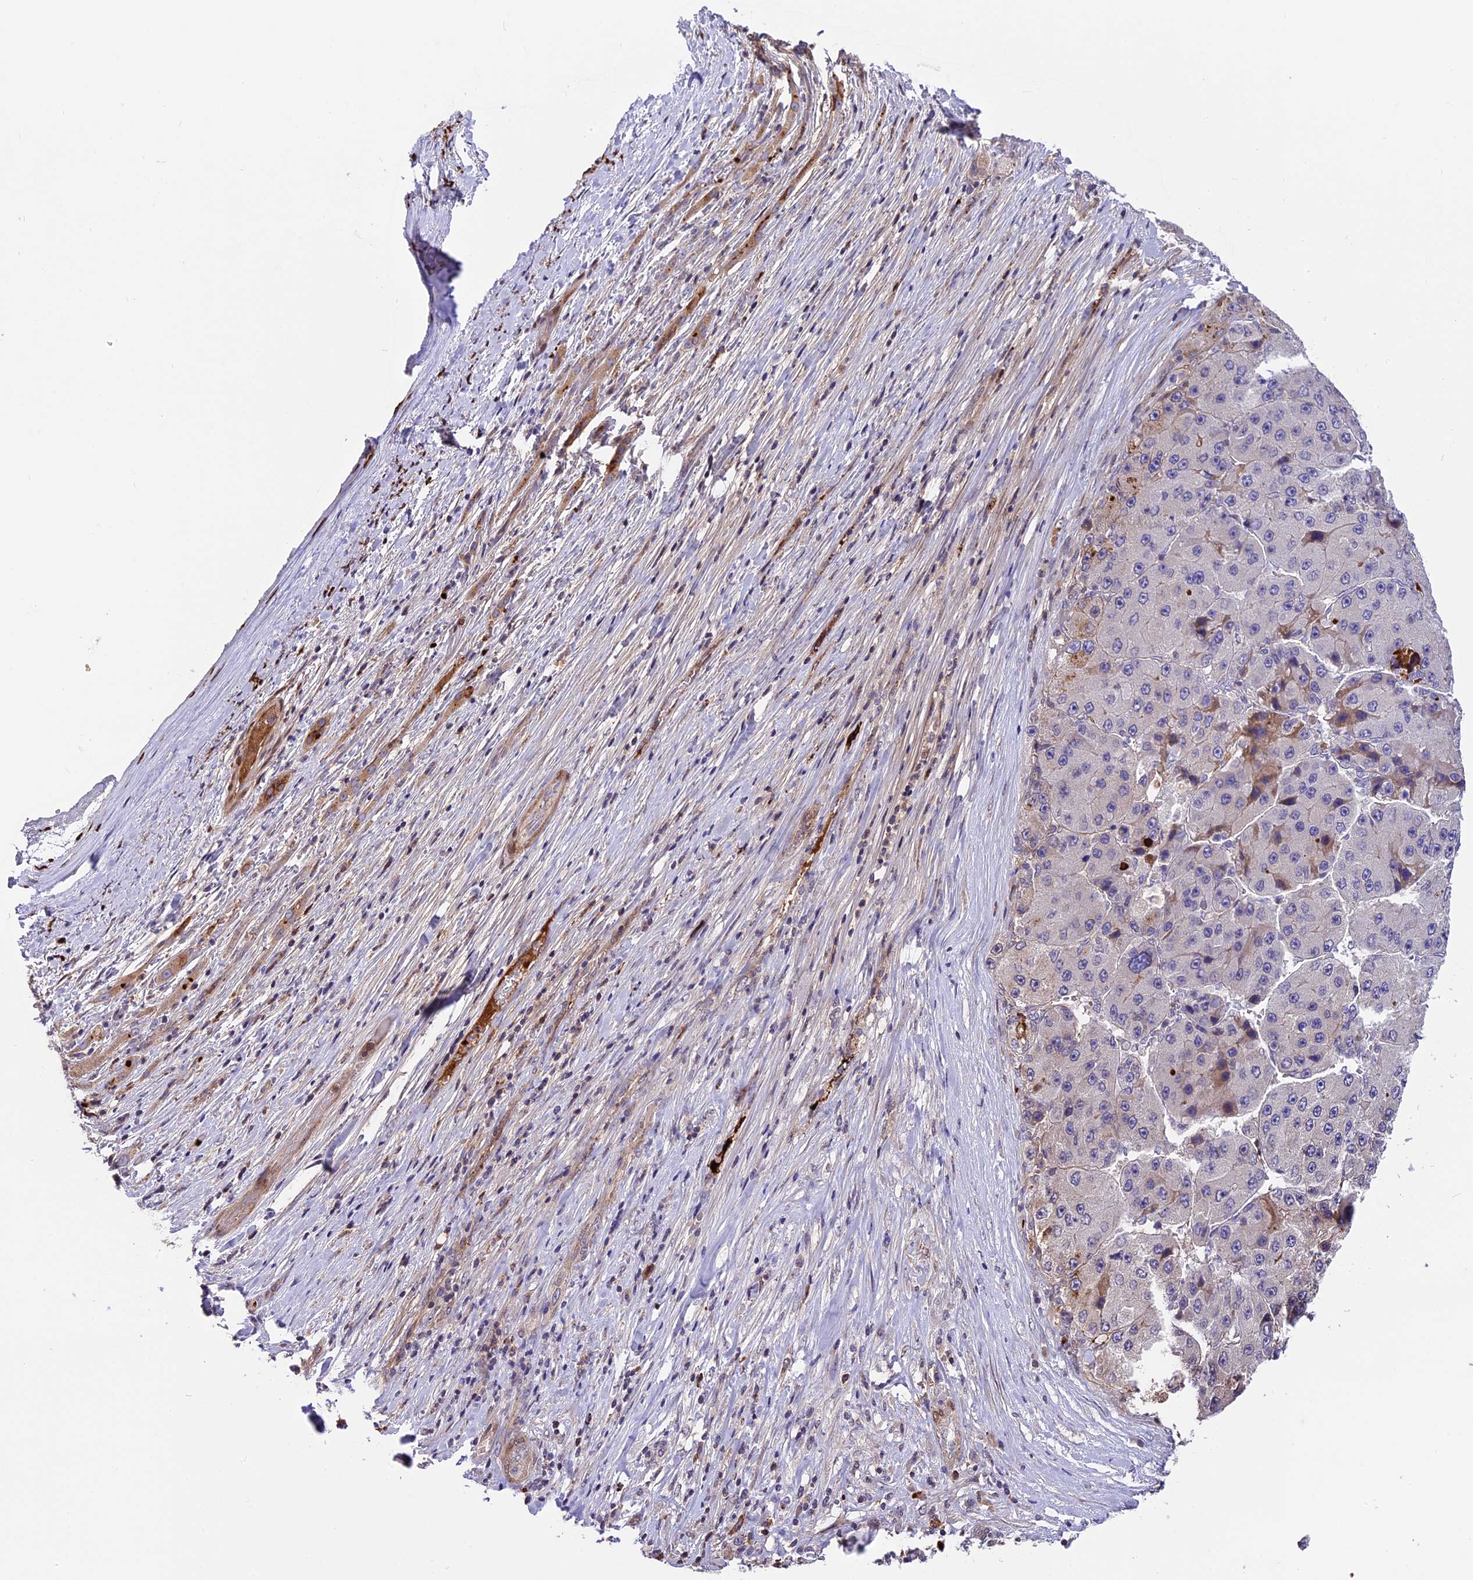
{"staining": {"intensity": "moderate", "quantity": "<25%", "location": "cytoplasmic/membranous"}, "tissue": "liver cancer", "cell_type": "Tumor cells", "image_type": "cancer", "snomed": [{"axis": "morphology", "description": "Carcinoma, Hepatocellular, NOS"}, {"axis": "topography", "description": "Liver"}], "caption": "Immunohistochemistry histopathology image of neoplastic tissue: human hepatocellular carcinoma (liver) stained using immunohistochemistry exhibits low levels of moderate protein expression localized specifically in the cytoplasmic/membranous of tumor cells, appearing as a cytoplasmic/membranous brown color.", "gene": "MAP3K7CL", "patient": {"sex": "female", "age": 73}}